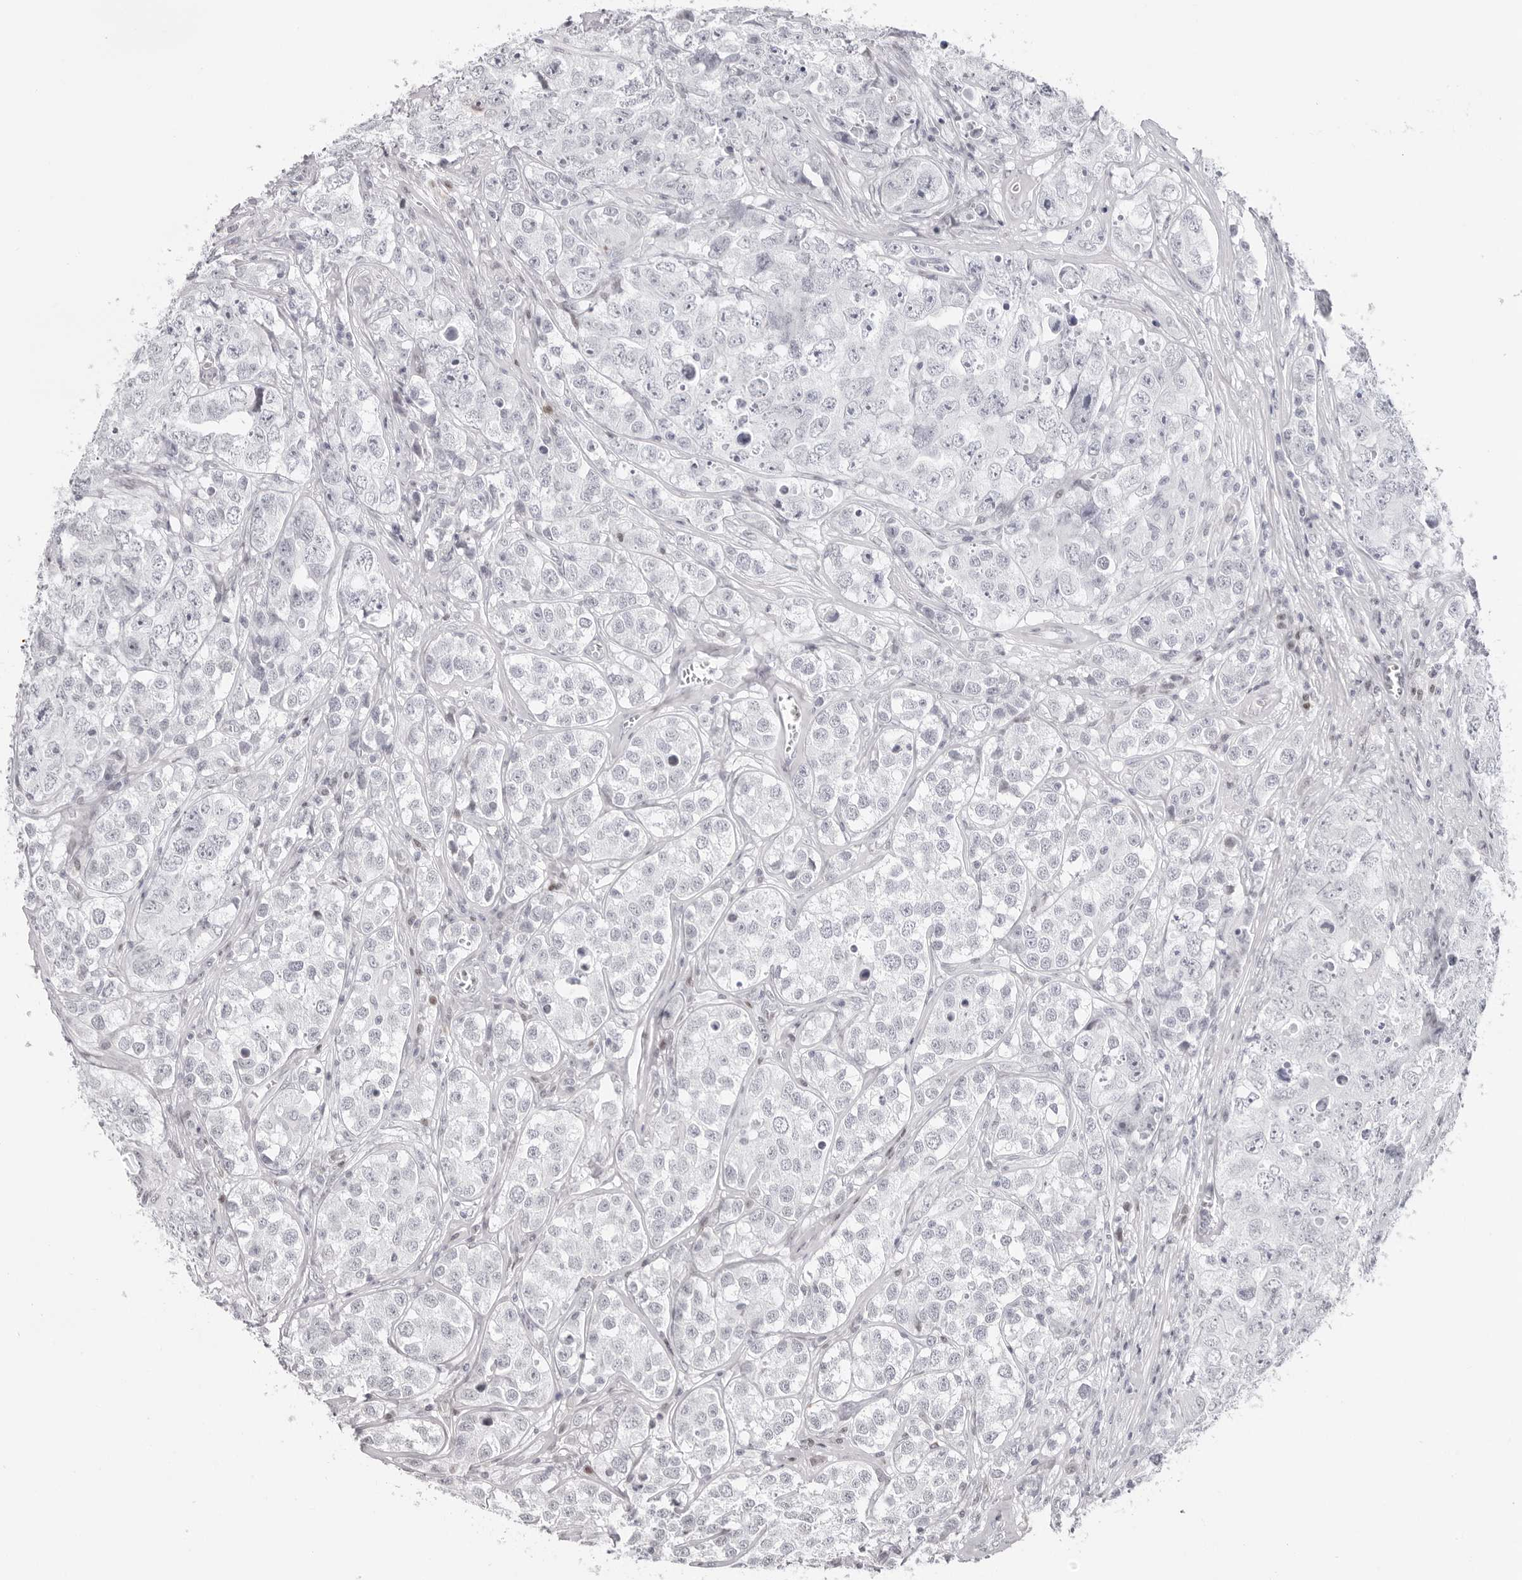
{"staining": {"intensity": "negative", "quantity": "none", "location": "none"}, "tissue": "testis cancer", "cell_type": "Tumor cells", "image_type": "cancer", "snomed": [{"axis": "morphology", "description": "Seminoma, NOS"}, {"axis": "morphology", "description": "Carcinoma, Embryonal, NOS"}, {"axis": "topography", "description": "Testis"}], "caption": "An image of testis cancer stained for a protein reveals no brown staining in tumor cells.", "gene": "NTPCR", "patient": {"sex": "male", "age": 43}}